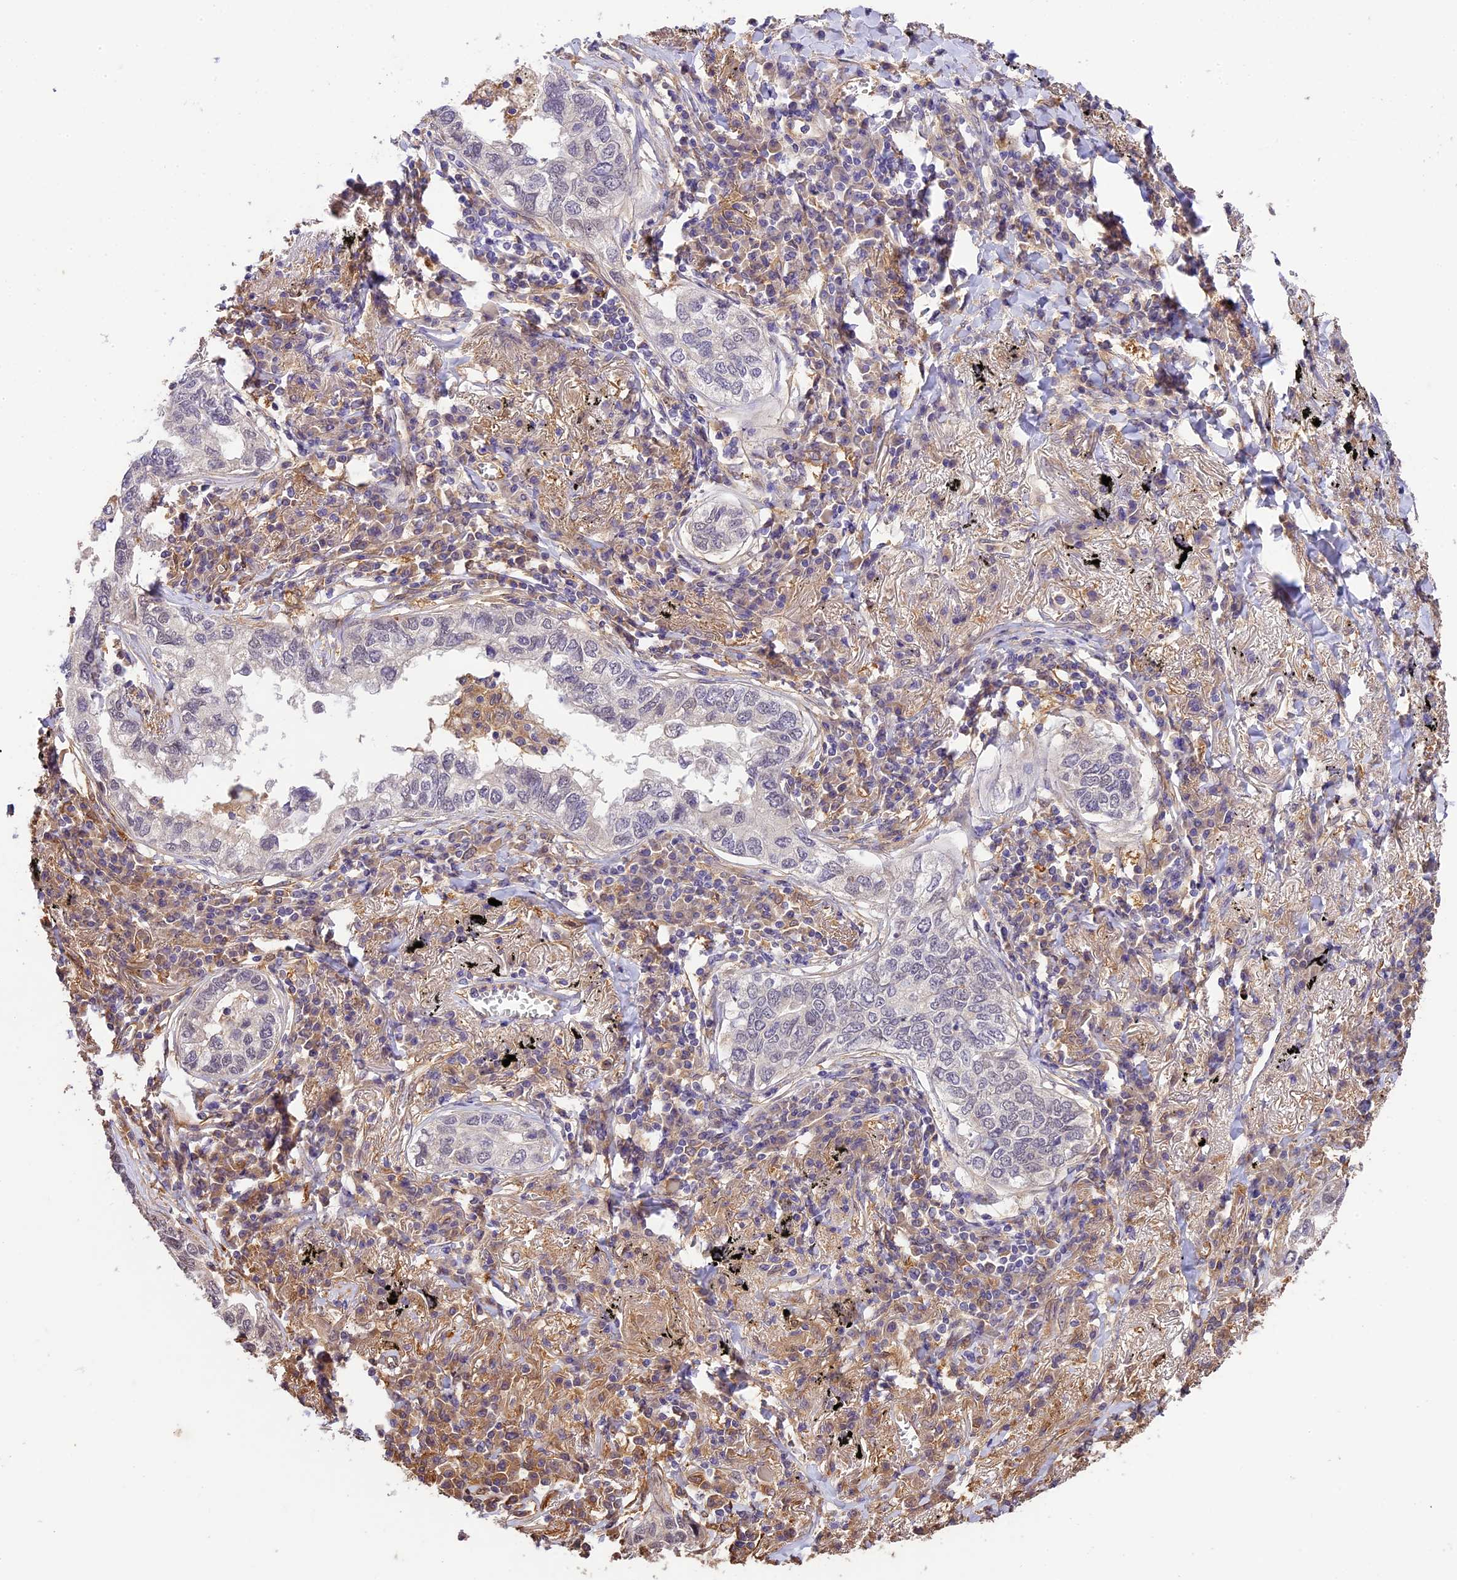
{"staining": {"intensity": "negative", "quantity": "none", "location": "none"}, "tissue": "lung cancer", "cell_type": "Tumor cells", "image_type": "cancer", "snomed": [{"axis": "morphology", "description": "Adenocarcinoma, NOS"}, {"axis": "topography", "description": "Lung"}], "caption": "High magnification brightfield microscopy of lung cancer (adenocarcinoma) stained with DAB (3,3'-diaminobenzidine) (brown) and counterstained with hematoxylin (blue): tumor cells show no significant staining. The staining is performed using DAB (3,3'-diaminobenzidine) brown chromogen with nuclei counter-stained in using hematoxylin.", "gene": "NEK8", "patient": {"sex": "male", "age": 65}}